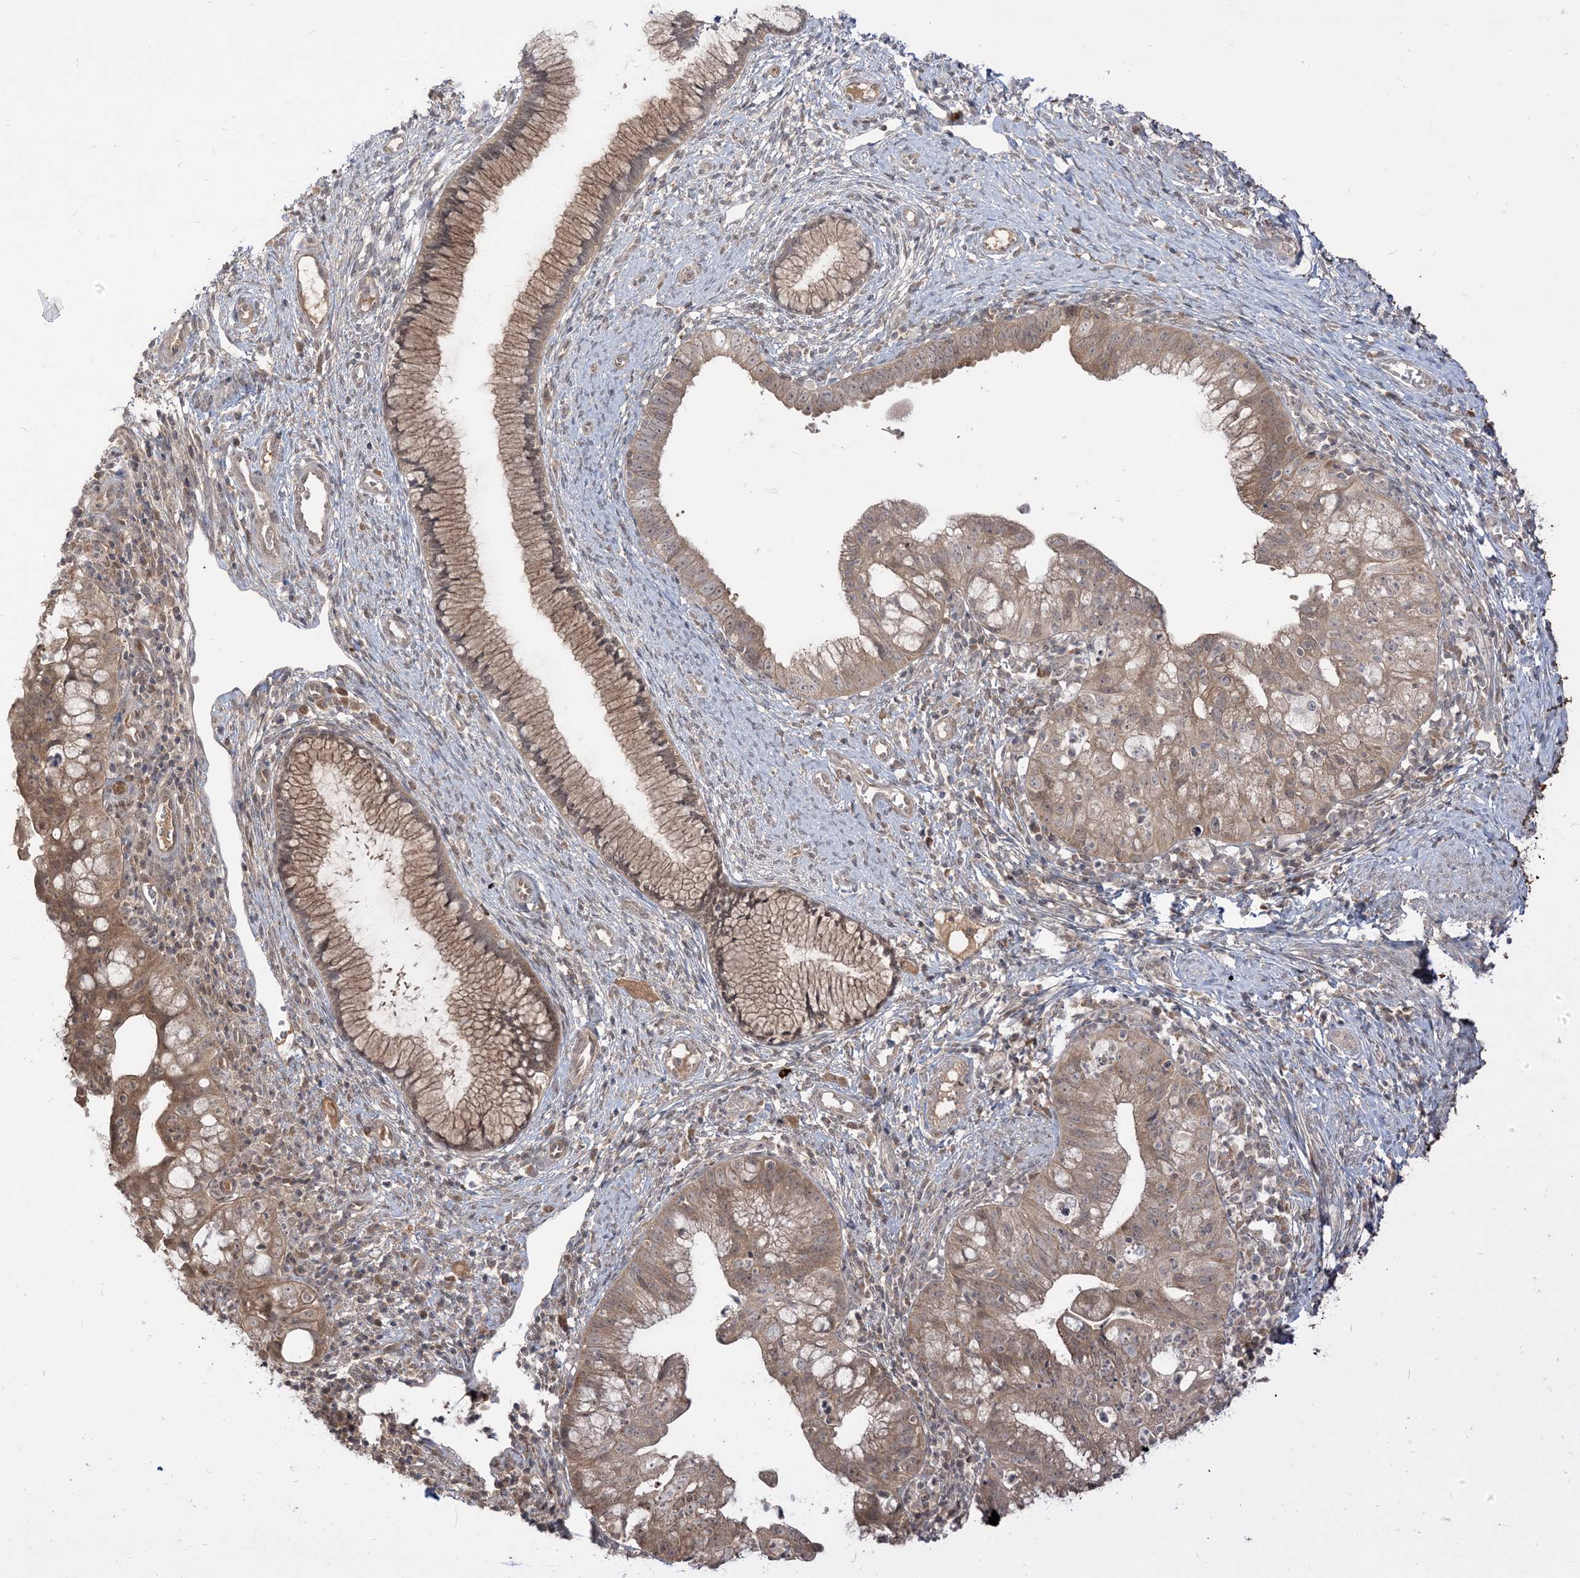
{"staining": {"intensity": "weak", "quantity": ">75%", "location": "cytoplasmic/membranous,nuclear"}, "tissue": "cervical cancer", "cell_type": "Tumor cells", "image_type": "cancer", "snomed": [{"axis": "morphology", "description": "Adenocarcinoma, NOS"}, {"axis": "topography", "description": "Cervix"}], "caption": "This image exhibits cervical adenocarcinoma stained with immunohistochemistry (IHC) to label a protein in brown. The cytoplasmic/membranous and nuclear of tumor cells show weak positivity for the protein. Nuclei are counter-stained blue.", "gene": "TBCC", "patient": {"sex": "female", "age": 36}}